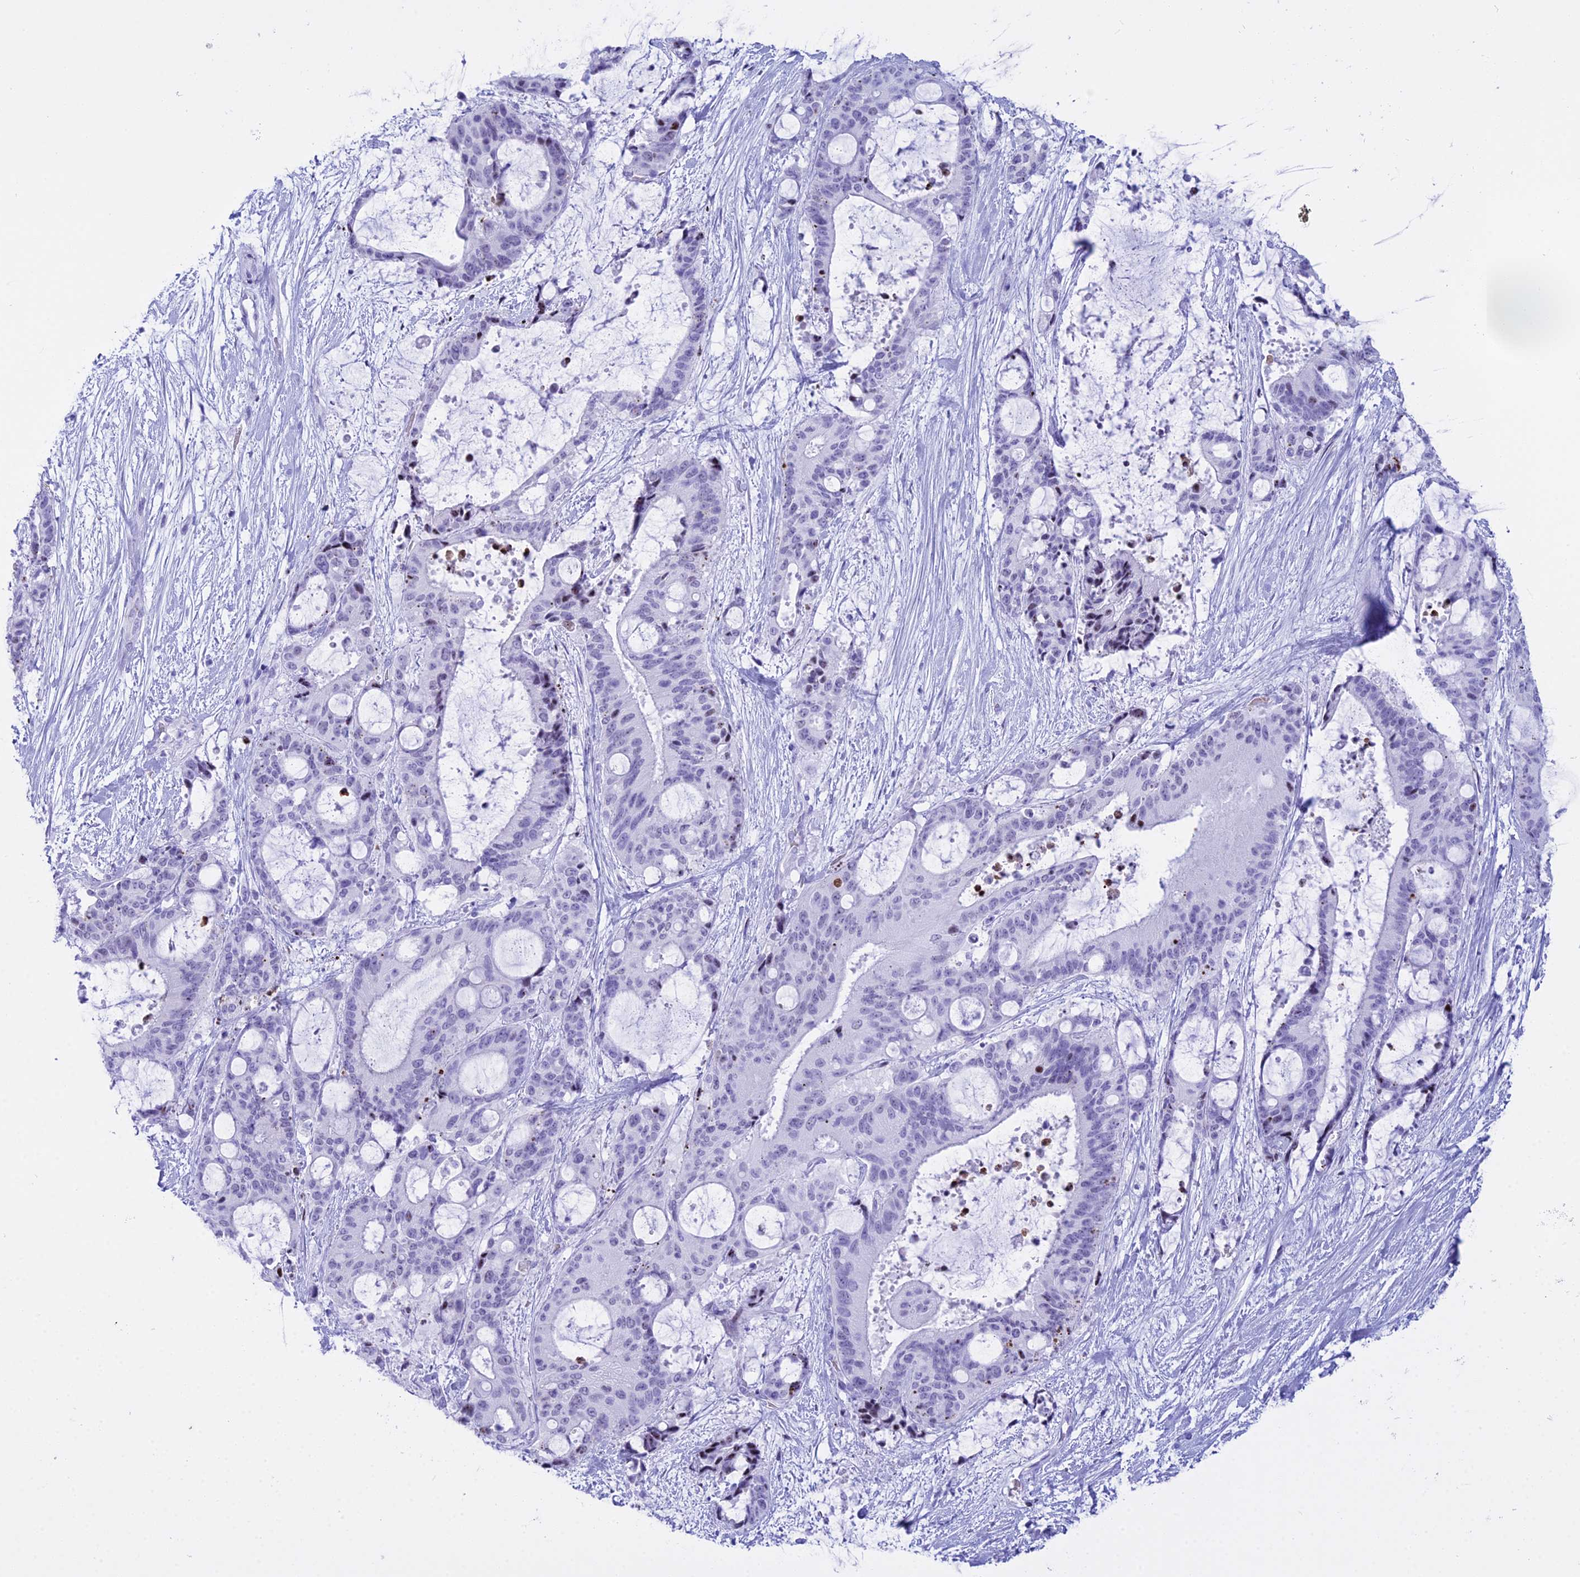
{"staining": {"intensity": "negative", "quantity": "none", "location": "none"}, "tissue": "liver cancer", "cell_type": "Tumor cells", "image_type": "cancer", "snomed": [{"axis": "morphology", "description": "Normal tissue, NOS"}, {"axis": "morphology", "description": "Cholangiocarcinoma"}, {"axis": "topography", "description": "Liver"}, {"axis": "topography", "description": "Peripheral nerve tissue"}], "caption": "A micrograph of liver cholangiocarcinoma stained for a protein demonstrates no brown staining in tumor cells.", "gene": "RNPS1", "patient": {"sex": "female", "age": 73}}